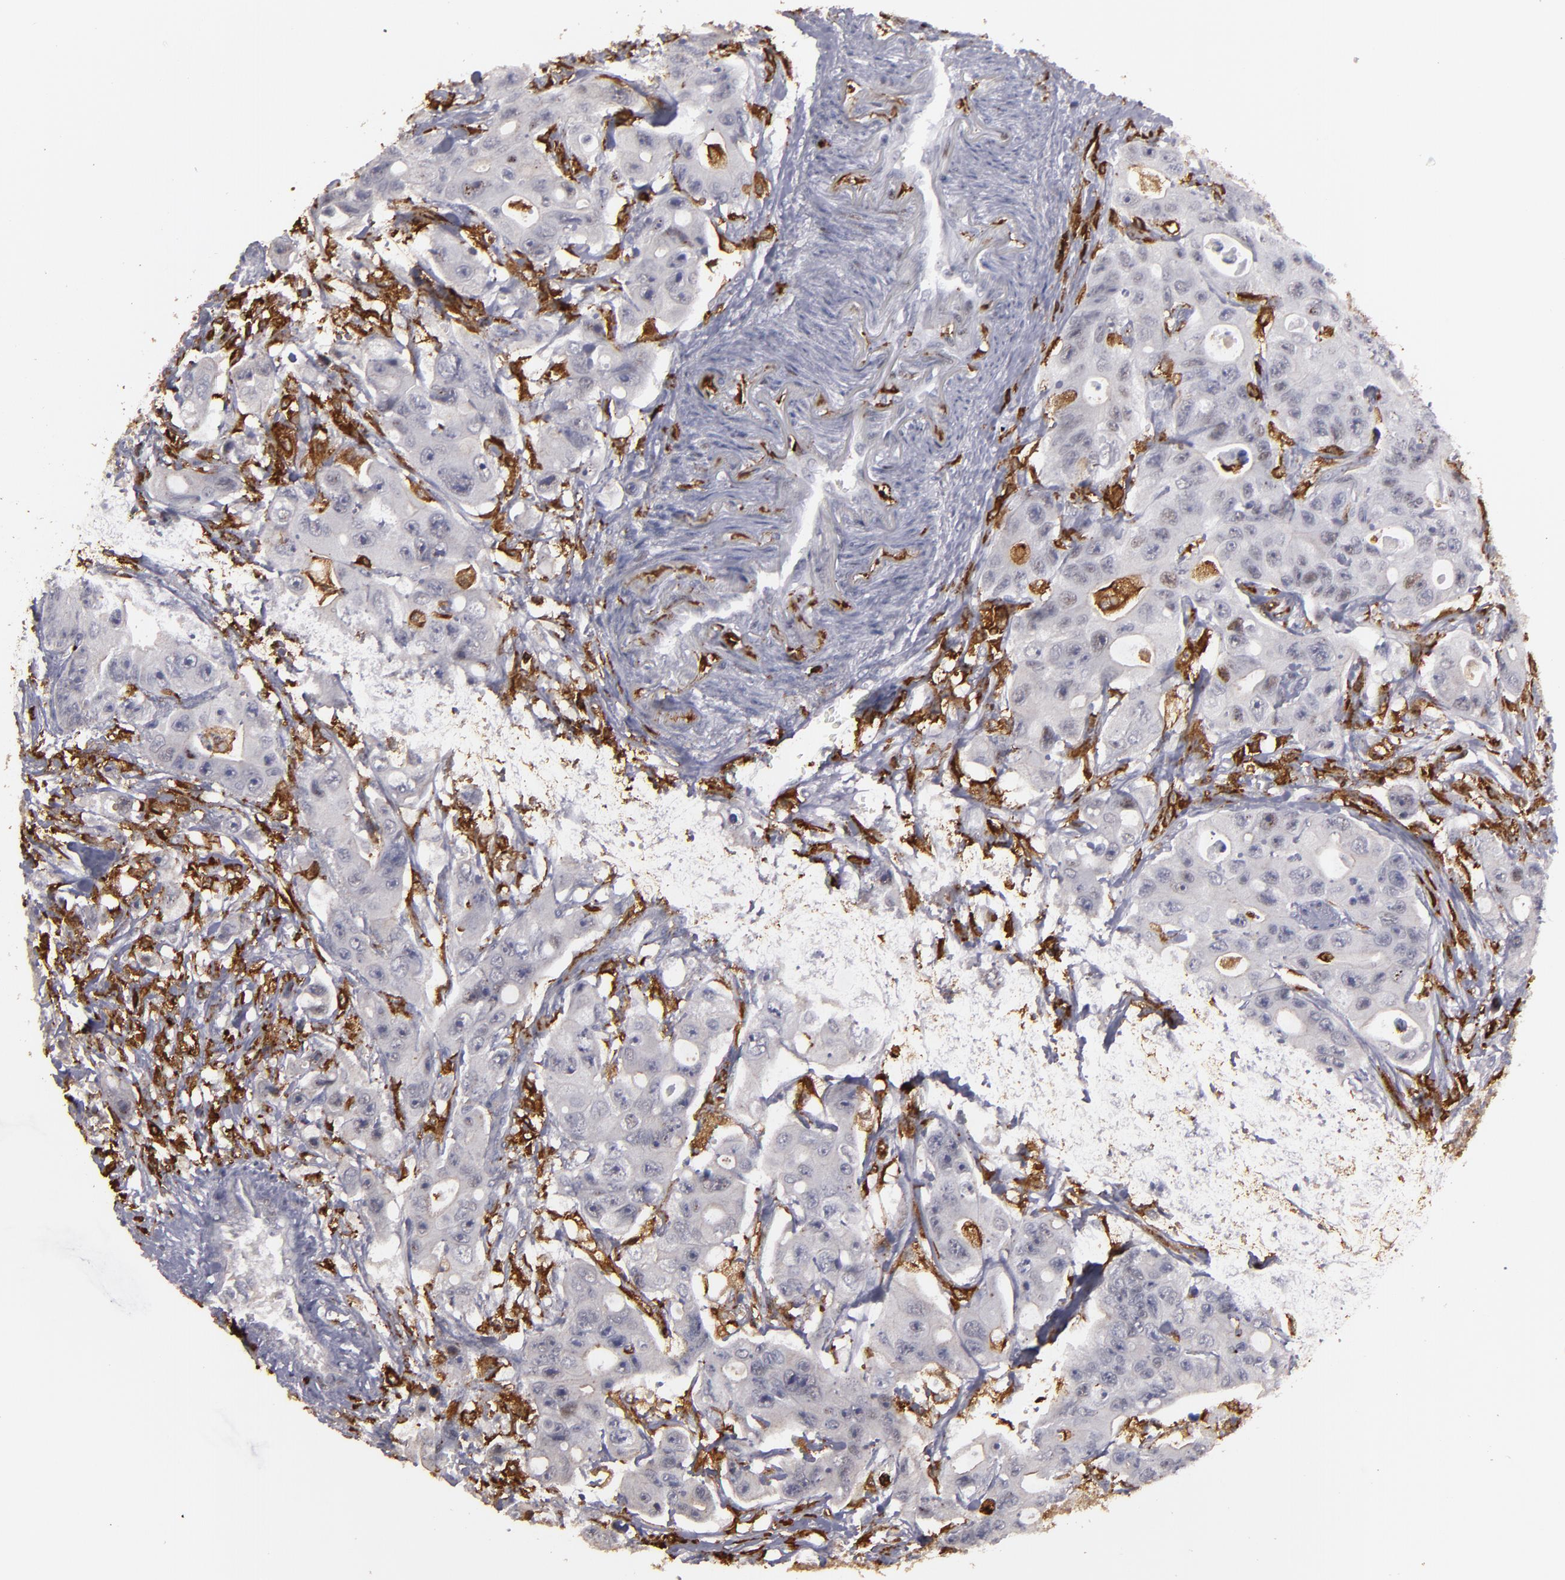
{"staining": {"intensity": "weak", "quantity": "<25%", "location": "cytoplasmic/membranous"}, "tissue": "colorectal cancer", "cell_type": "Tumor cells", "image_type": "cancer", "snomed": [{"axis": "morphology", "description": "Adenocarcinoma, NOS"}, {"axis": "topography", "description": "Colon"}], "caption": "Colorectal adenocarcinoma was stained to show a protein in brown. There is no significant expression in tumor cells.", "gene": "WAS", "patient": {"sex": "female", "age": 46}}